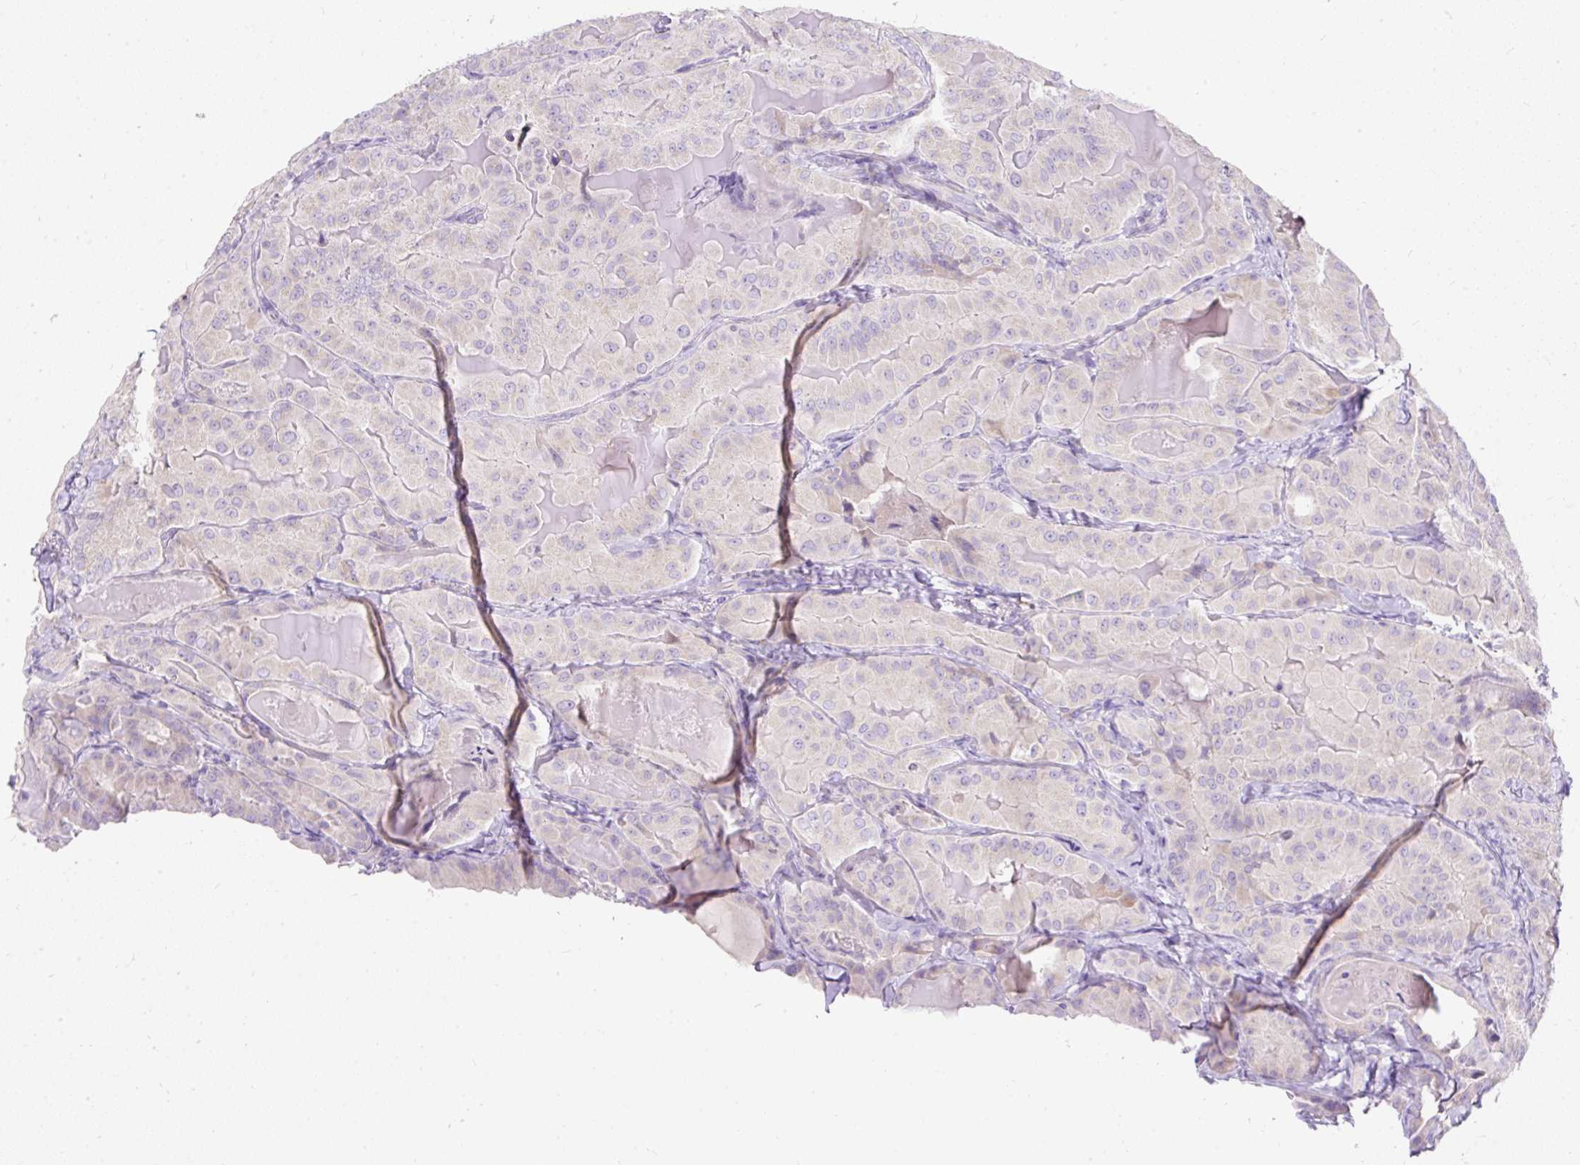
{"staining": {"intensity": "negative", "quantity": "none", "location": "none"}, "tissue": "thyroid cancer", "cell_type": "Tumor cells", "image_type": "cancer", "snomed": [{"axis": "morphology", "description": "Papillary adenocarcinoma, NOS"}, {"axis": "topography", "description": "Thyroid gland"}], "caption": "A histopathology image of human papillary adenocarcinoma (thyroid) is negative for staining in tumor cells.", "gene": "SUSD5", "patient": {"sex": "female", "age": 68}}